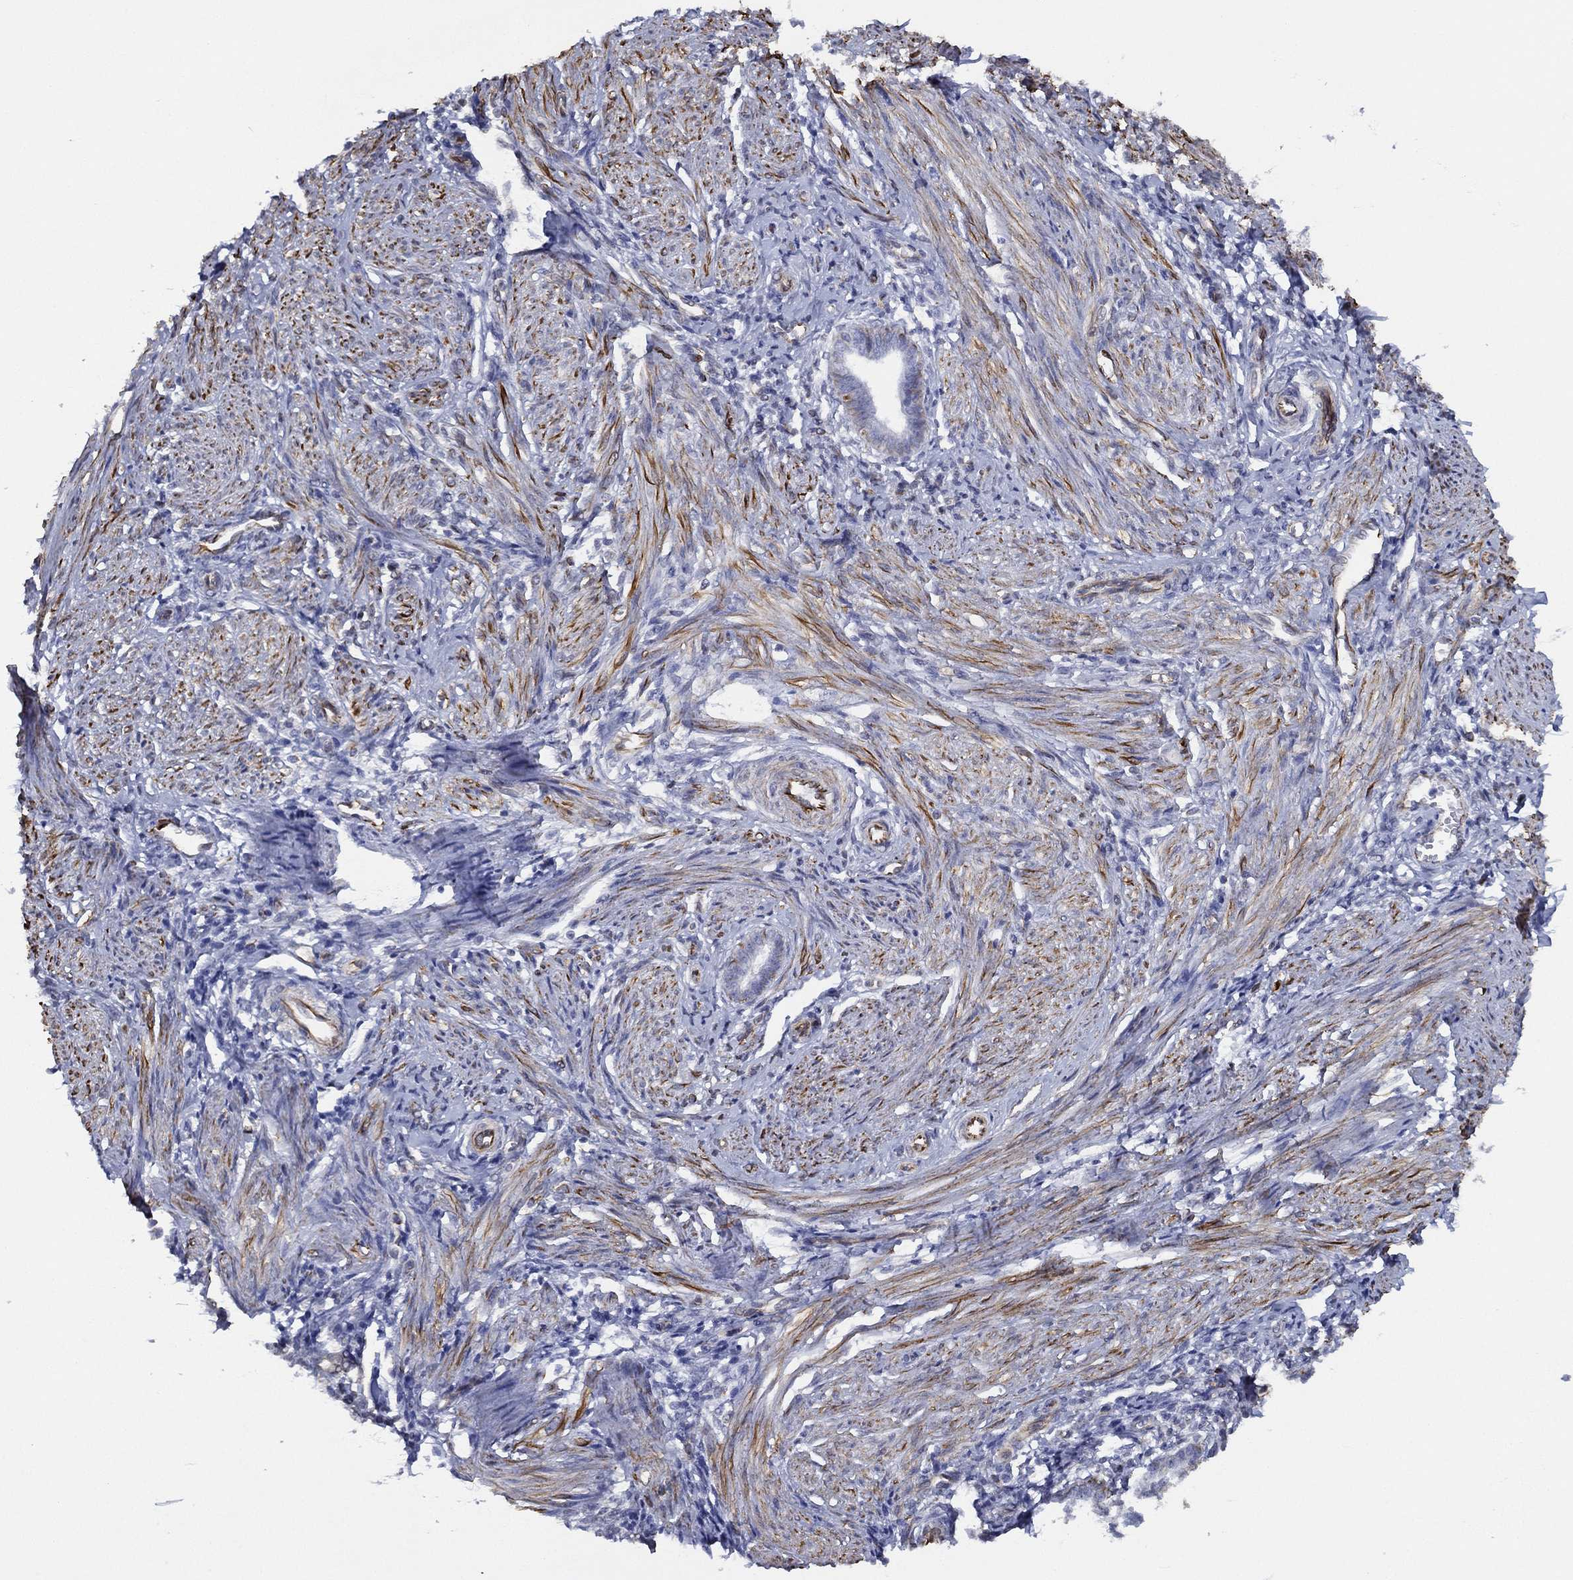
{"staining": {"intensity": "negative", "quantity": "none", "location": "none"}, "tissue": "endometrium", "cell_type": "Cells in endometrial stroma", "image_type": "normal", "snomed": [{"axis": "morphology", "description": "Normal tissue, NOS"}, {"axis": "topography", "description": "Cervix"}, {"axis": "topography", "description": "Endometrium"}], "caption": "DAB (3,3'-diaminobenzidine) immunohistochemical staining of unremarkable endometrium exhibits no significant positivity in cells in endometrial stroma.", "gene": "MAS1", "patient": {"sex": "female", "age": 37}}